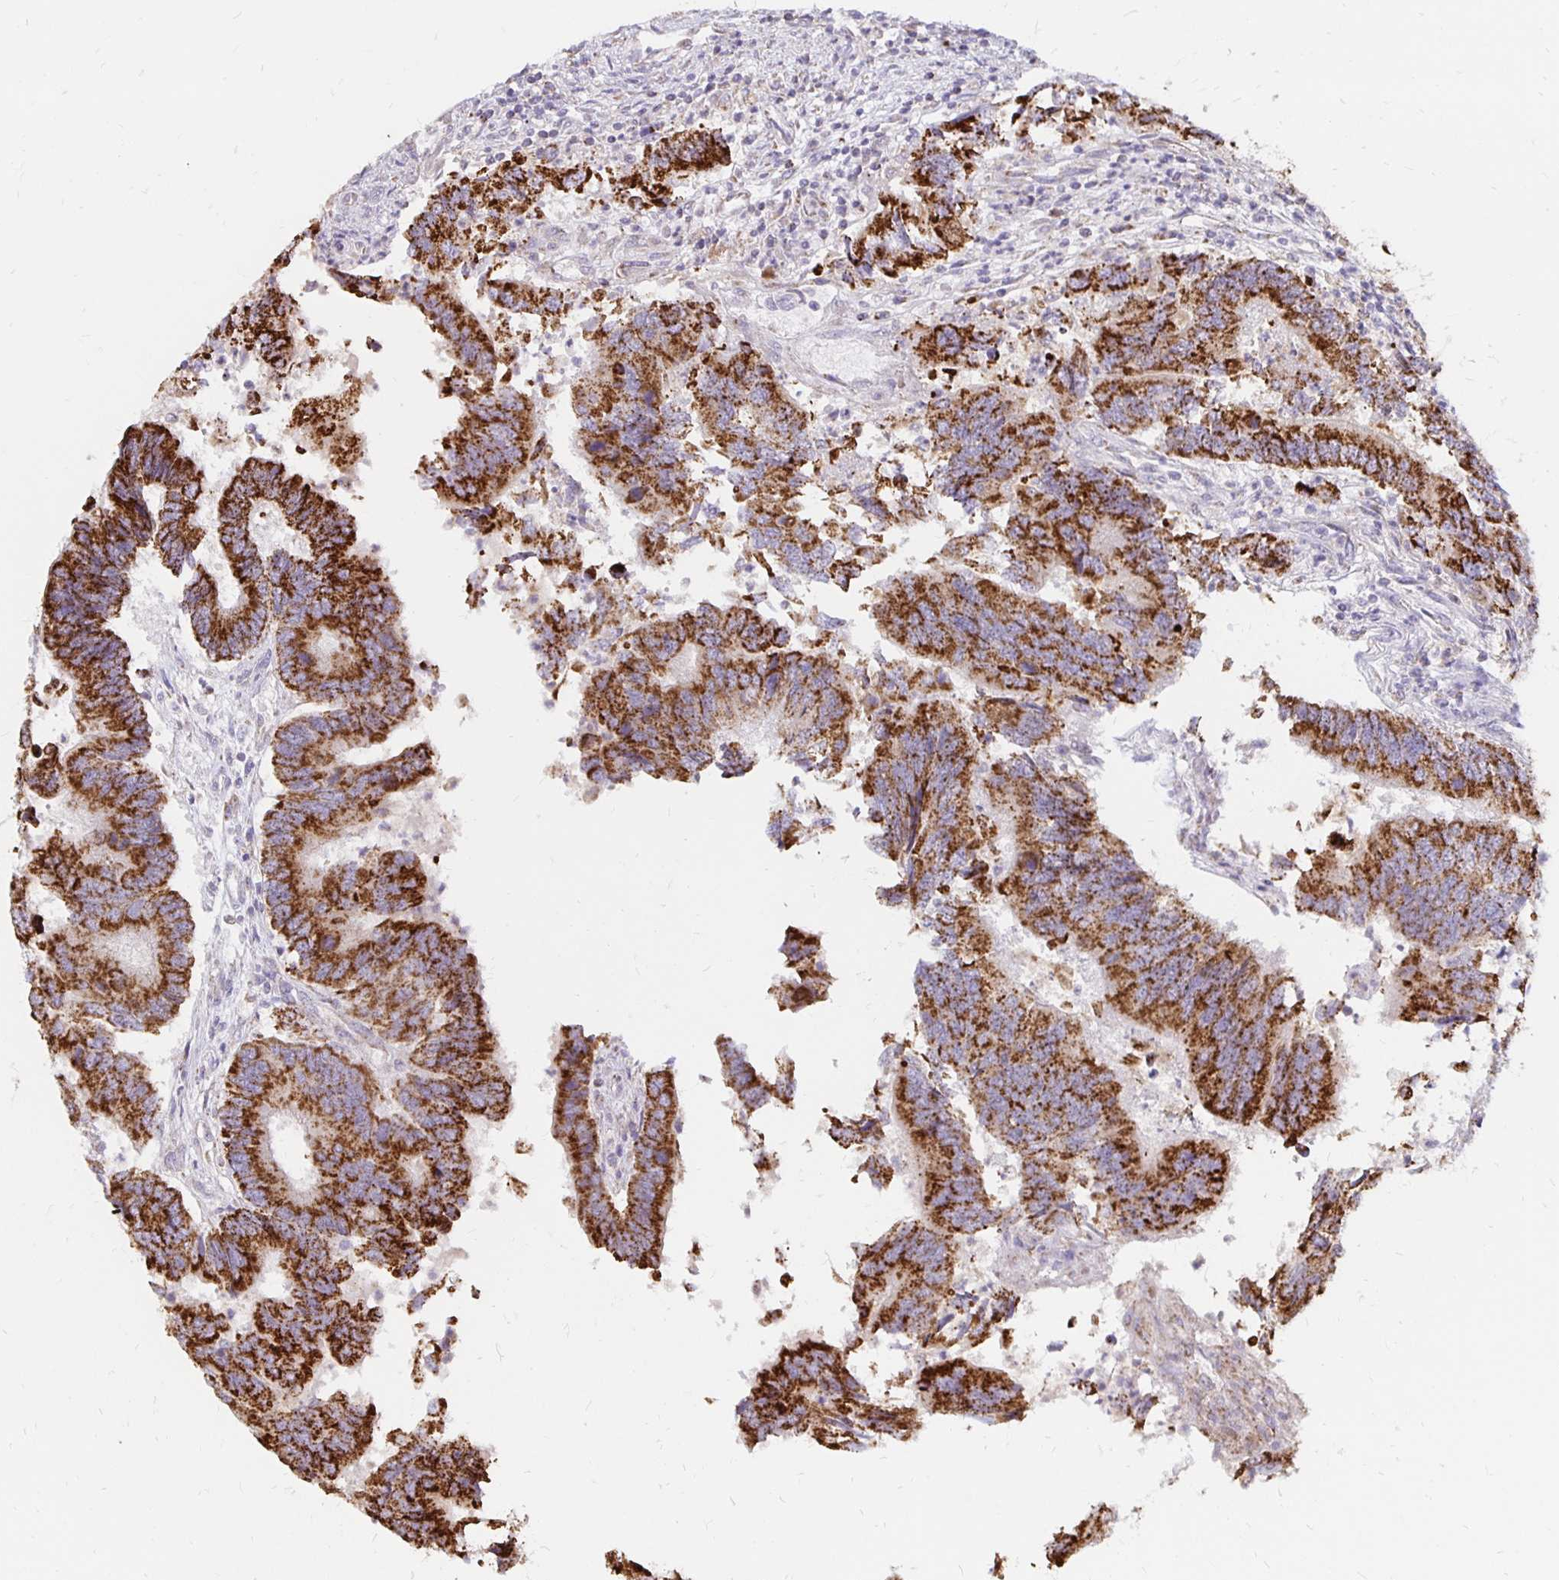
{"staining": {"intensity": "strong", "quantity": ">75%", "location": "cytoplasmic/membranous"}, "tissue": "colorectal cancer", "cell_type": "Tumor cells", "image_type": "cancer", "snomed": [{"axis": "morphology", "description": "Adenocarcinoma, NOS"}, {"axis": "topography", "description": "Colon"}], "caption": "Immunohistochemical staining of human colorectal adenocarcinoma demonstrates strong cytoplasmic/membranous protein positivity in about >75% of tumor cells. (DAB = brown stain, brightfield microscopy at high magnification).", "gene": "IER3", "patient": {"sex": "female", "age": 67}}